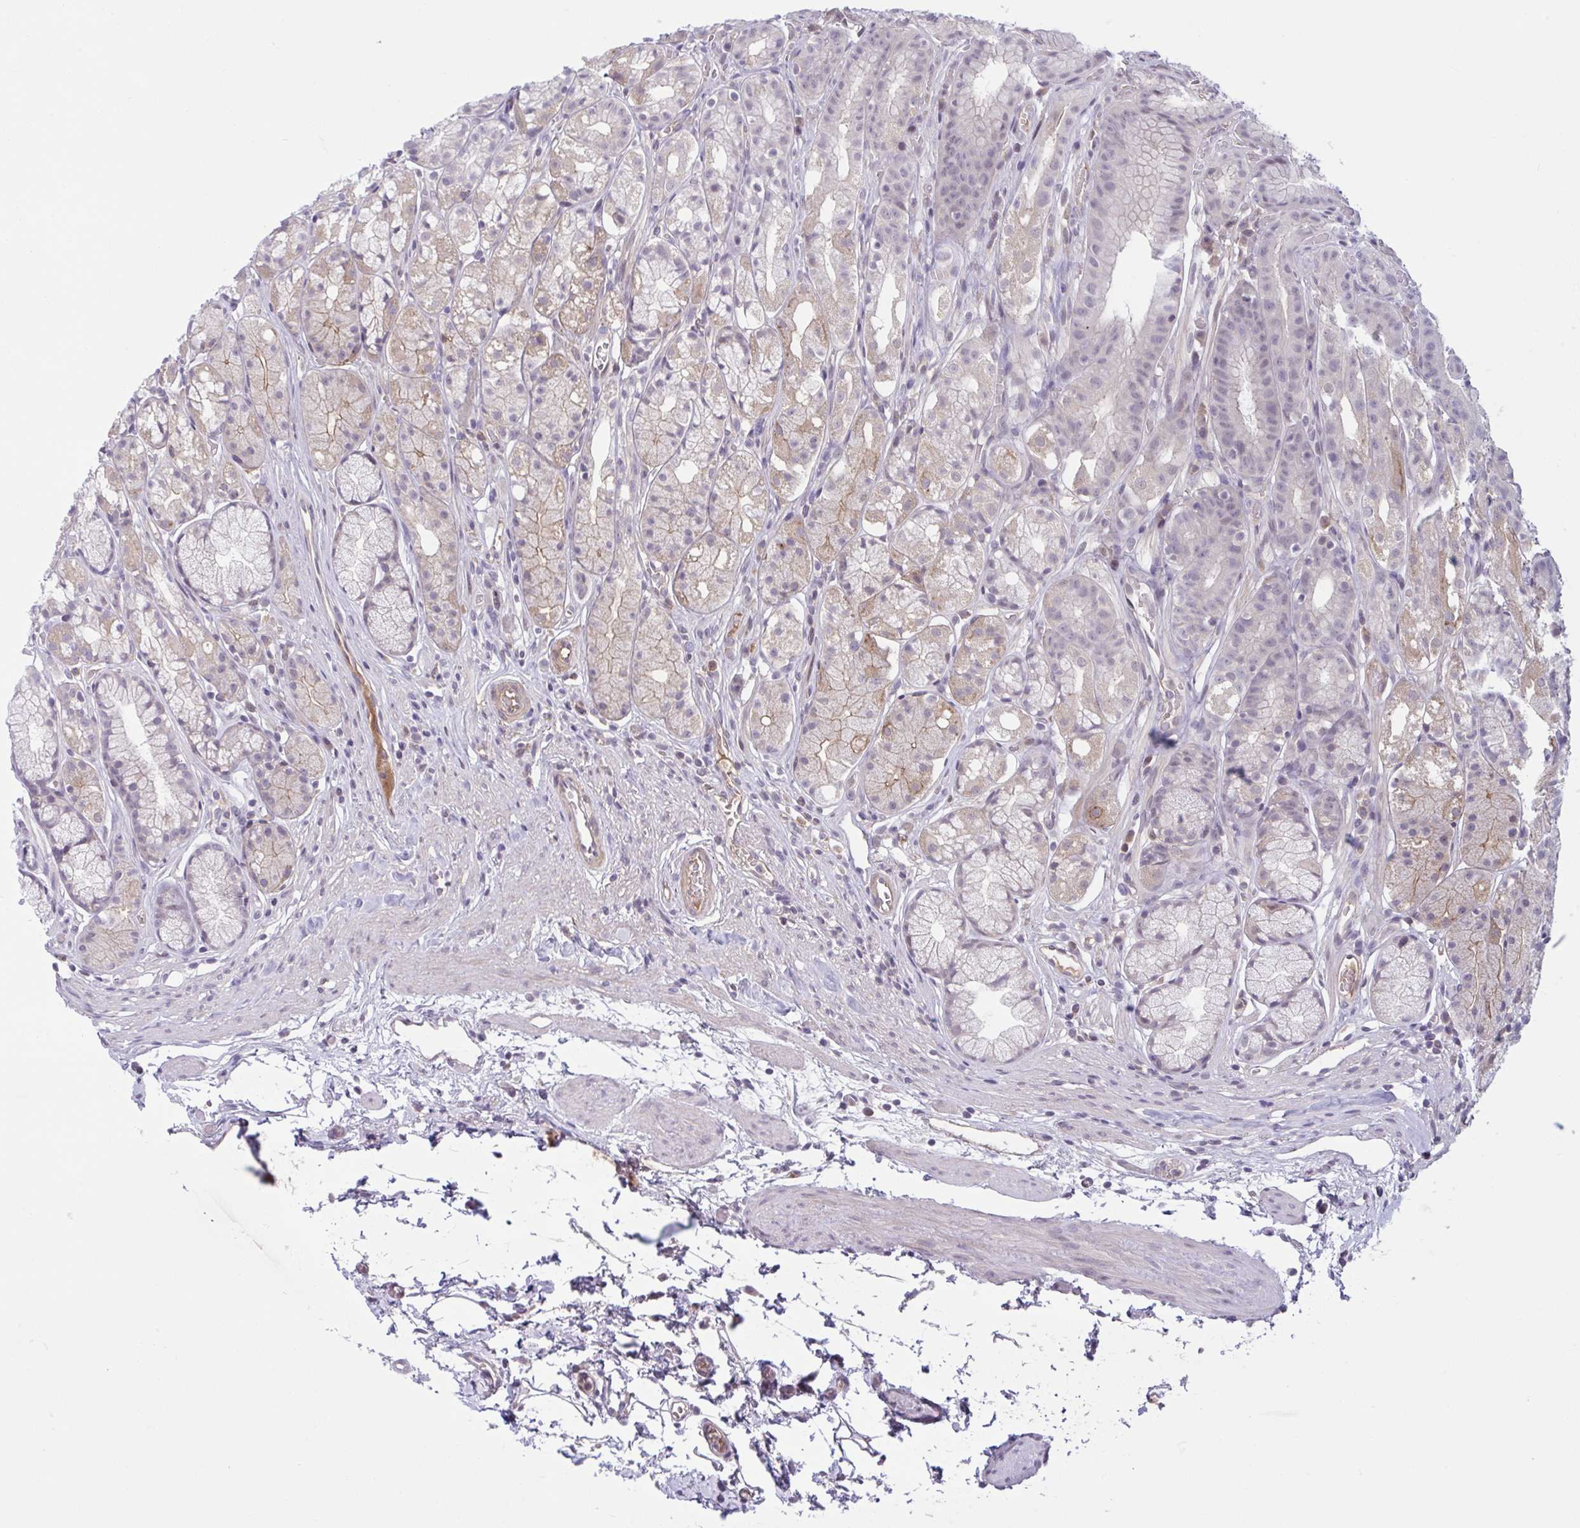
{"staining": {"intensity": "weak", "quantity": "25%-75%", "location": "cytoplasmic/membranous"}, "tissue": "stomach", "cell_type": "Glandular cells", "image_type": "normal", "snomed": [{"axis": "morphology", "description": "Normal tissue, NOS"}, {"axis": "topography", "description": "Smooth muscle"}, {"axis": "topography", "description": "Stomach"}], "caption": "Immunohistochemistry photomicrograph of benign stomach: human stomach stained using immunohistochemistry (IHC) shows low levels of weak protein expression localized specifically in the cytoplasmic/membranous of glandular cells, appearing as a cytoplasmic/membranous brown color.", "gene": "TTC7B", "patient": {"sex": "male", "age": 70}}